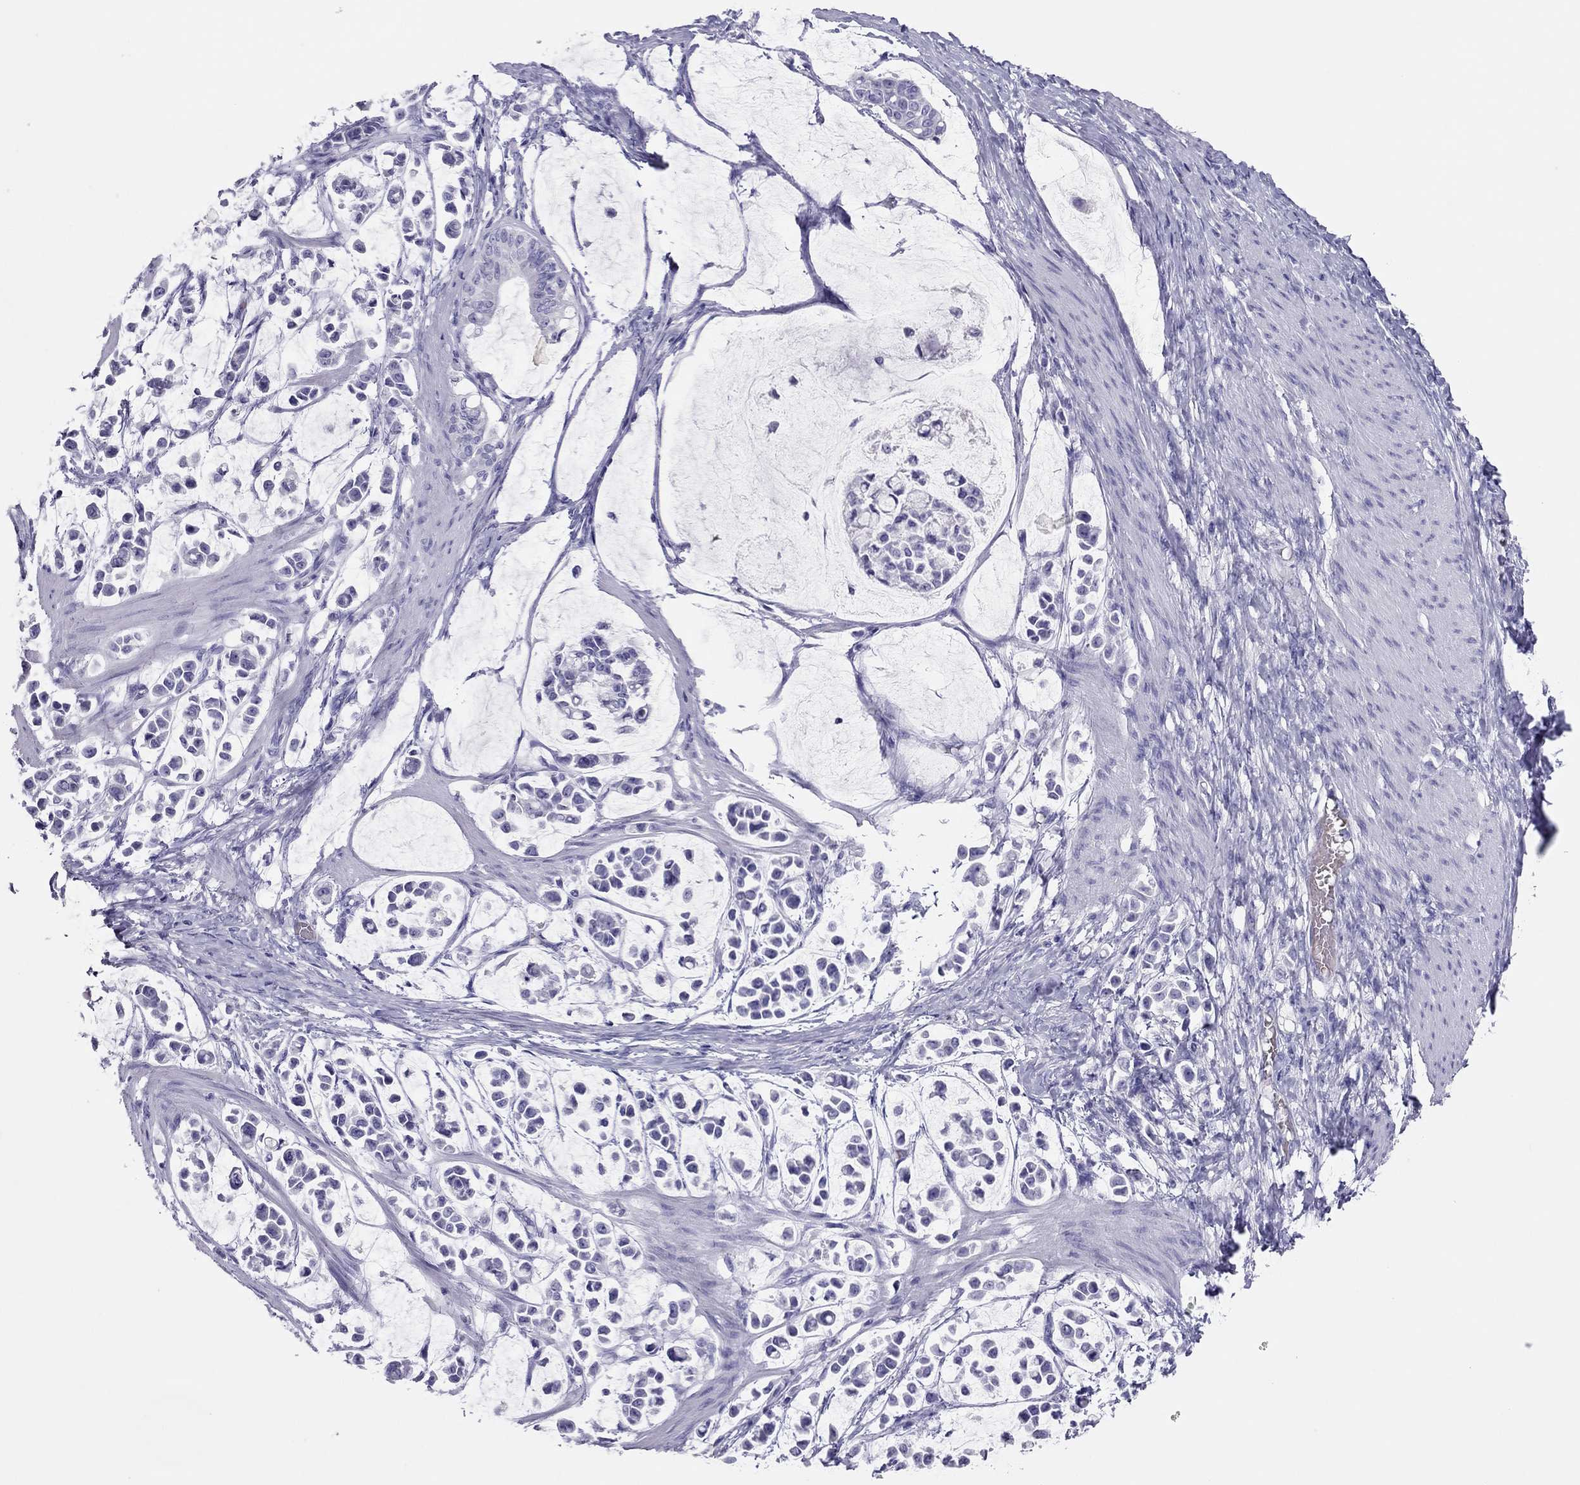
{"staining": {"intensity": "negative", "quantity": "none", "location": "none"}, "tissue": "stomach cancer", "cell_type": "Tumor cells", "image_type": "cancer", "snomed": [{"axis": "morphology", "description": "Adenocarcinoma, NOS"}, {"axis": "topography", "description": "Stomach"}], "caption": "IHC of adenocarcinoma (stomach) displays no positivity in tumor cells.", "gene": "TSHB", "patient": {"sex": "male", "age": 82}}